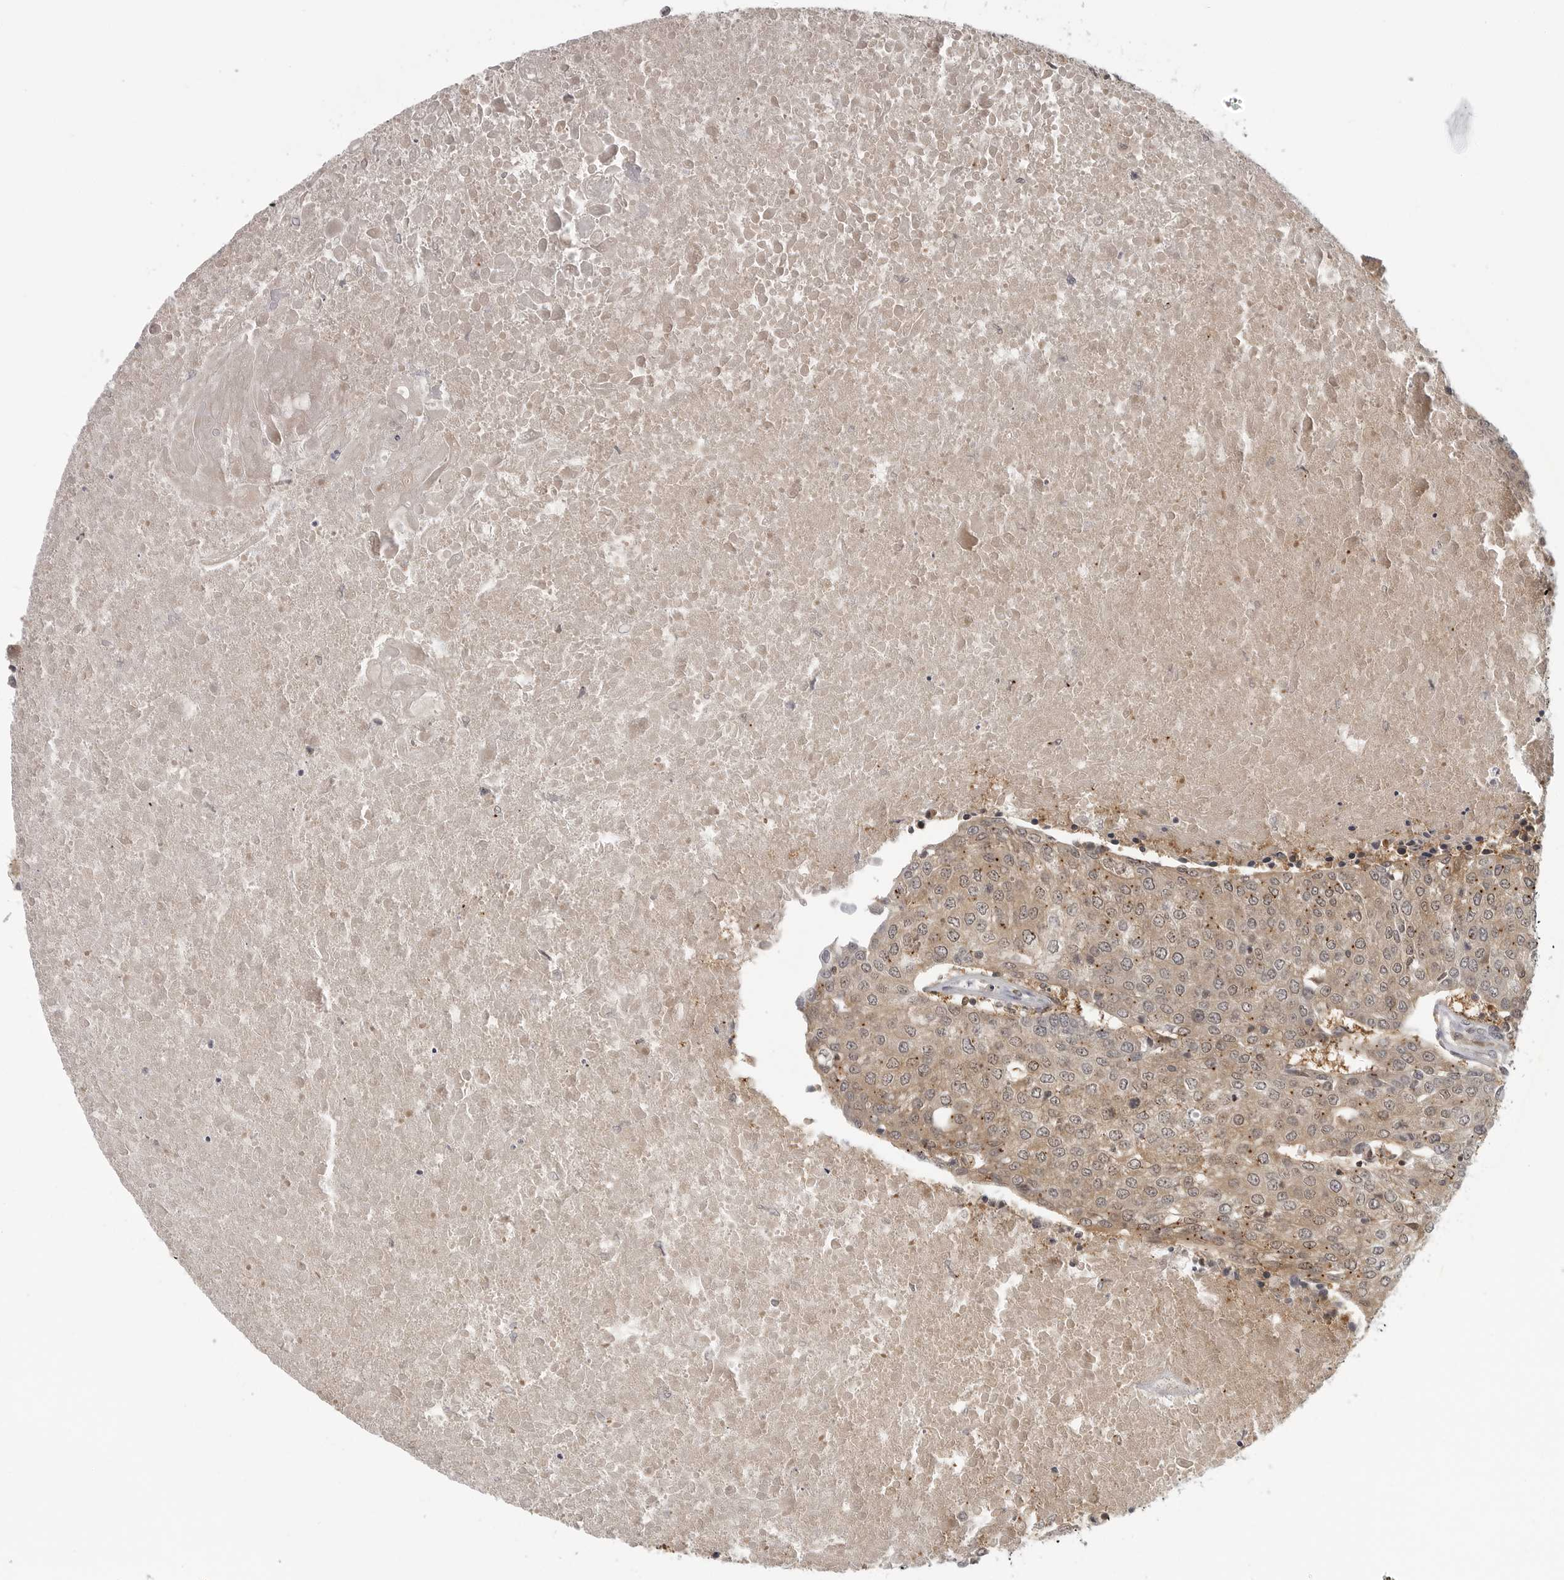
{"staining": {"intensity": "weak", "quantity": ">75%", "location": "cytoplasmic/membranous"}, "tissue": "urothelial cancer", "cell_type": "Tumor cells", "image_type": "cancer", "snomed": [{"axis": "morphology", "description": "Urothelial carcinoma, High grade"}, {"axis": "topography", "description": "Urinary bladder"}], "caption": "Weak cytoplasmic/membranous staining is seen in about >75% of tumor cells in urothelial cancer.", "gene": "CTIF", "patient": {"sex": "female", "age": 85}}